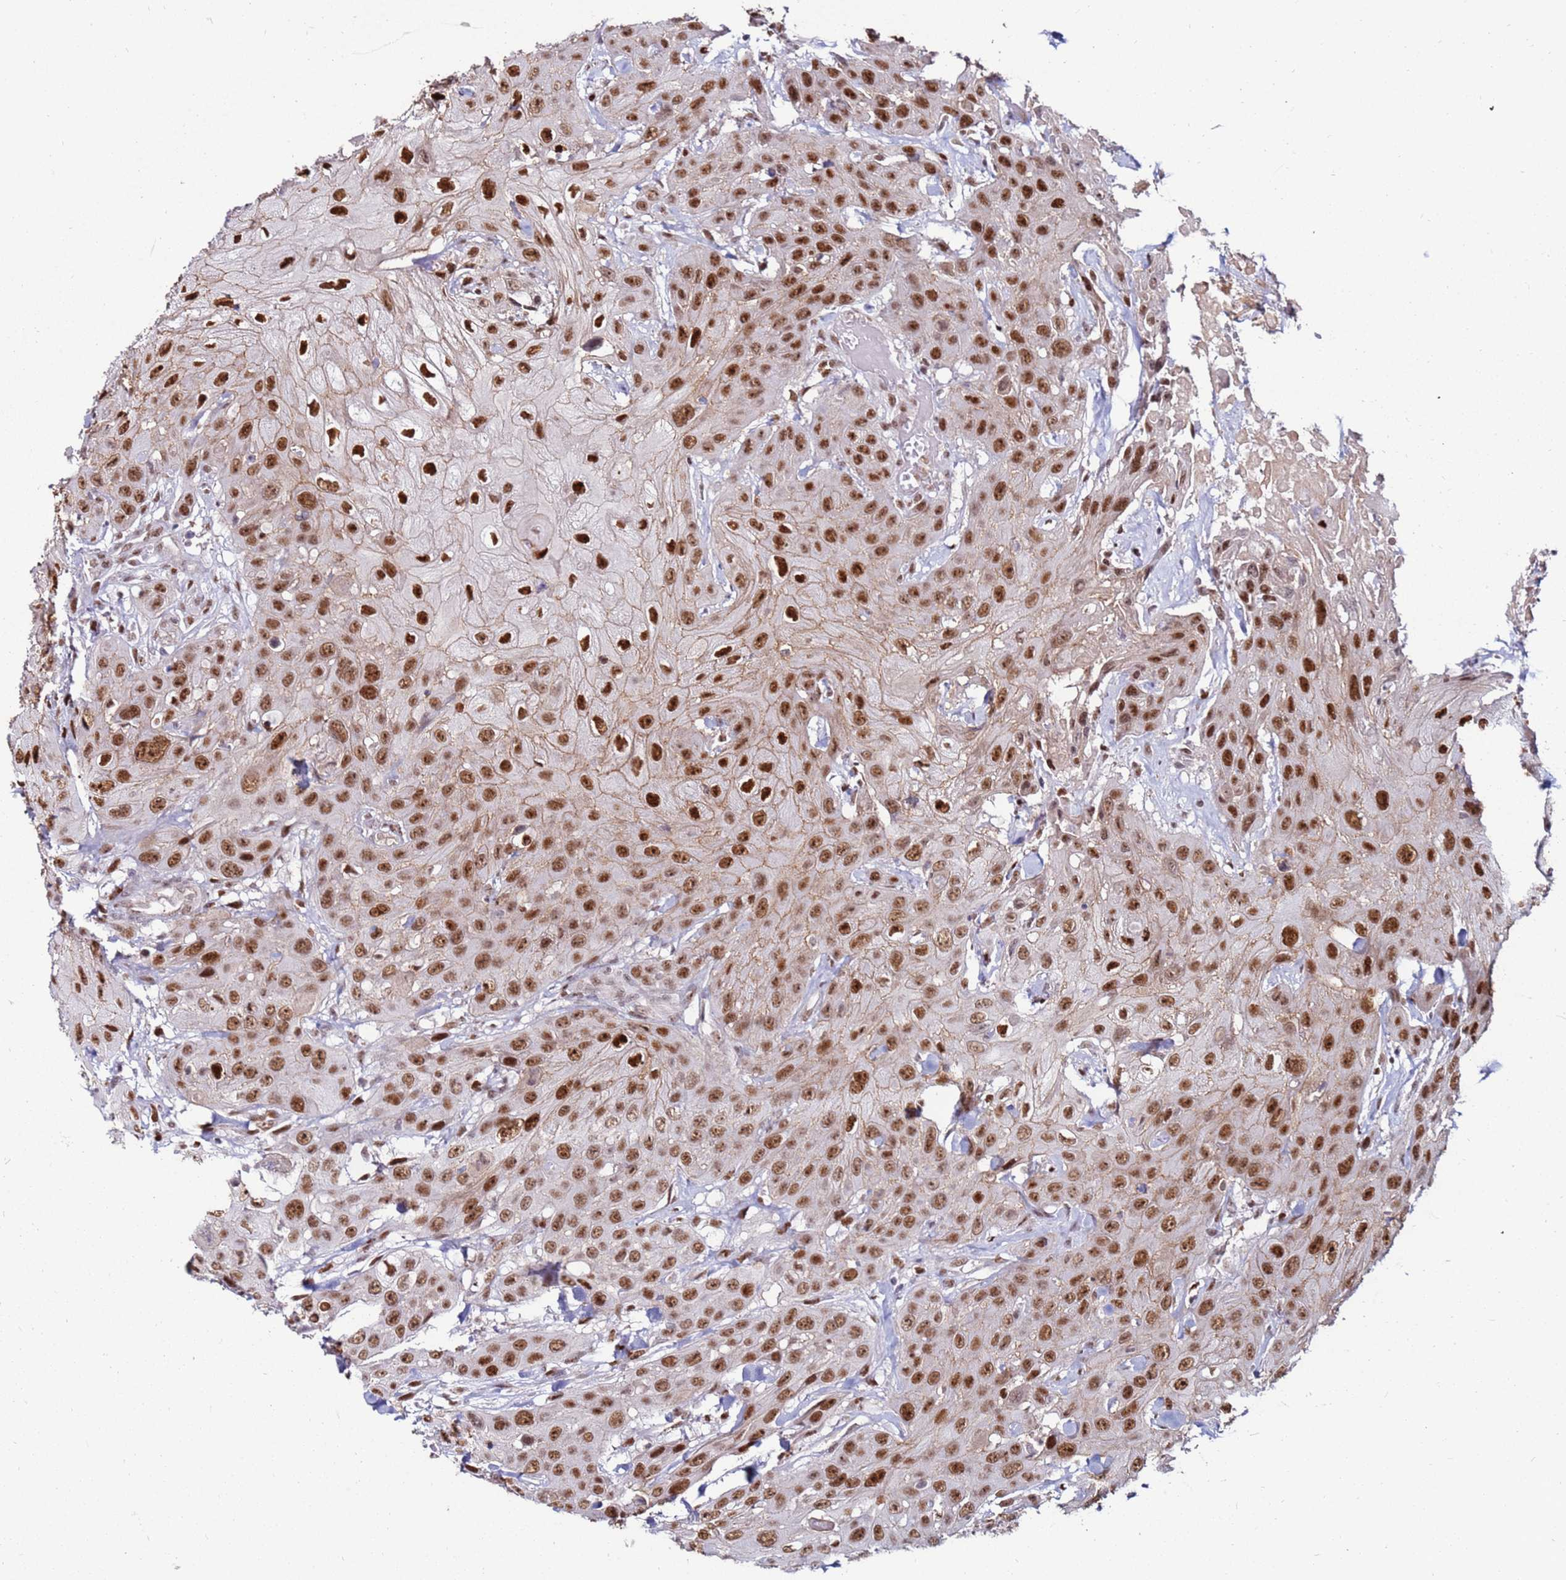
{"staining": {"intensity": "moderate", "quantity": ">75%", "location": "cytoplasmic/membranous,nuclear"}, "tissue": "head and neck cancer", "cell_type": "Tumor cells", "image_type": "cancer", "snomed": [{"axis": "morphology", "description": "Squamous cell carcinoma, NOS"}, {"axis": "topography", "description": "Head-Neck"}], "caption": "Protein staining demonstrates moderate cytoplasmic/membranous and nuclear staining in about >75% of tumor cells in head and neck cancer.", "gene": "KPNA4", "patient": {"sex": "male", "age": 81}}